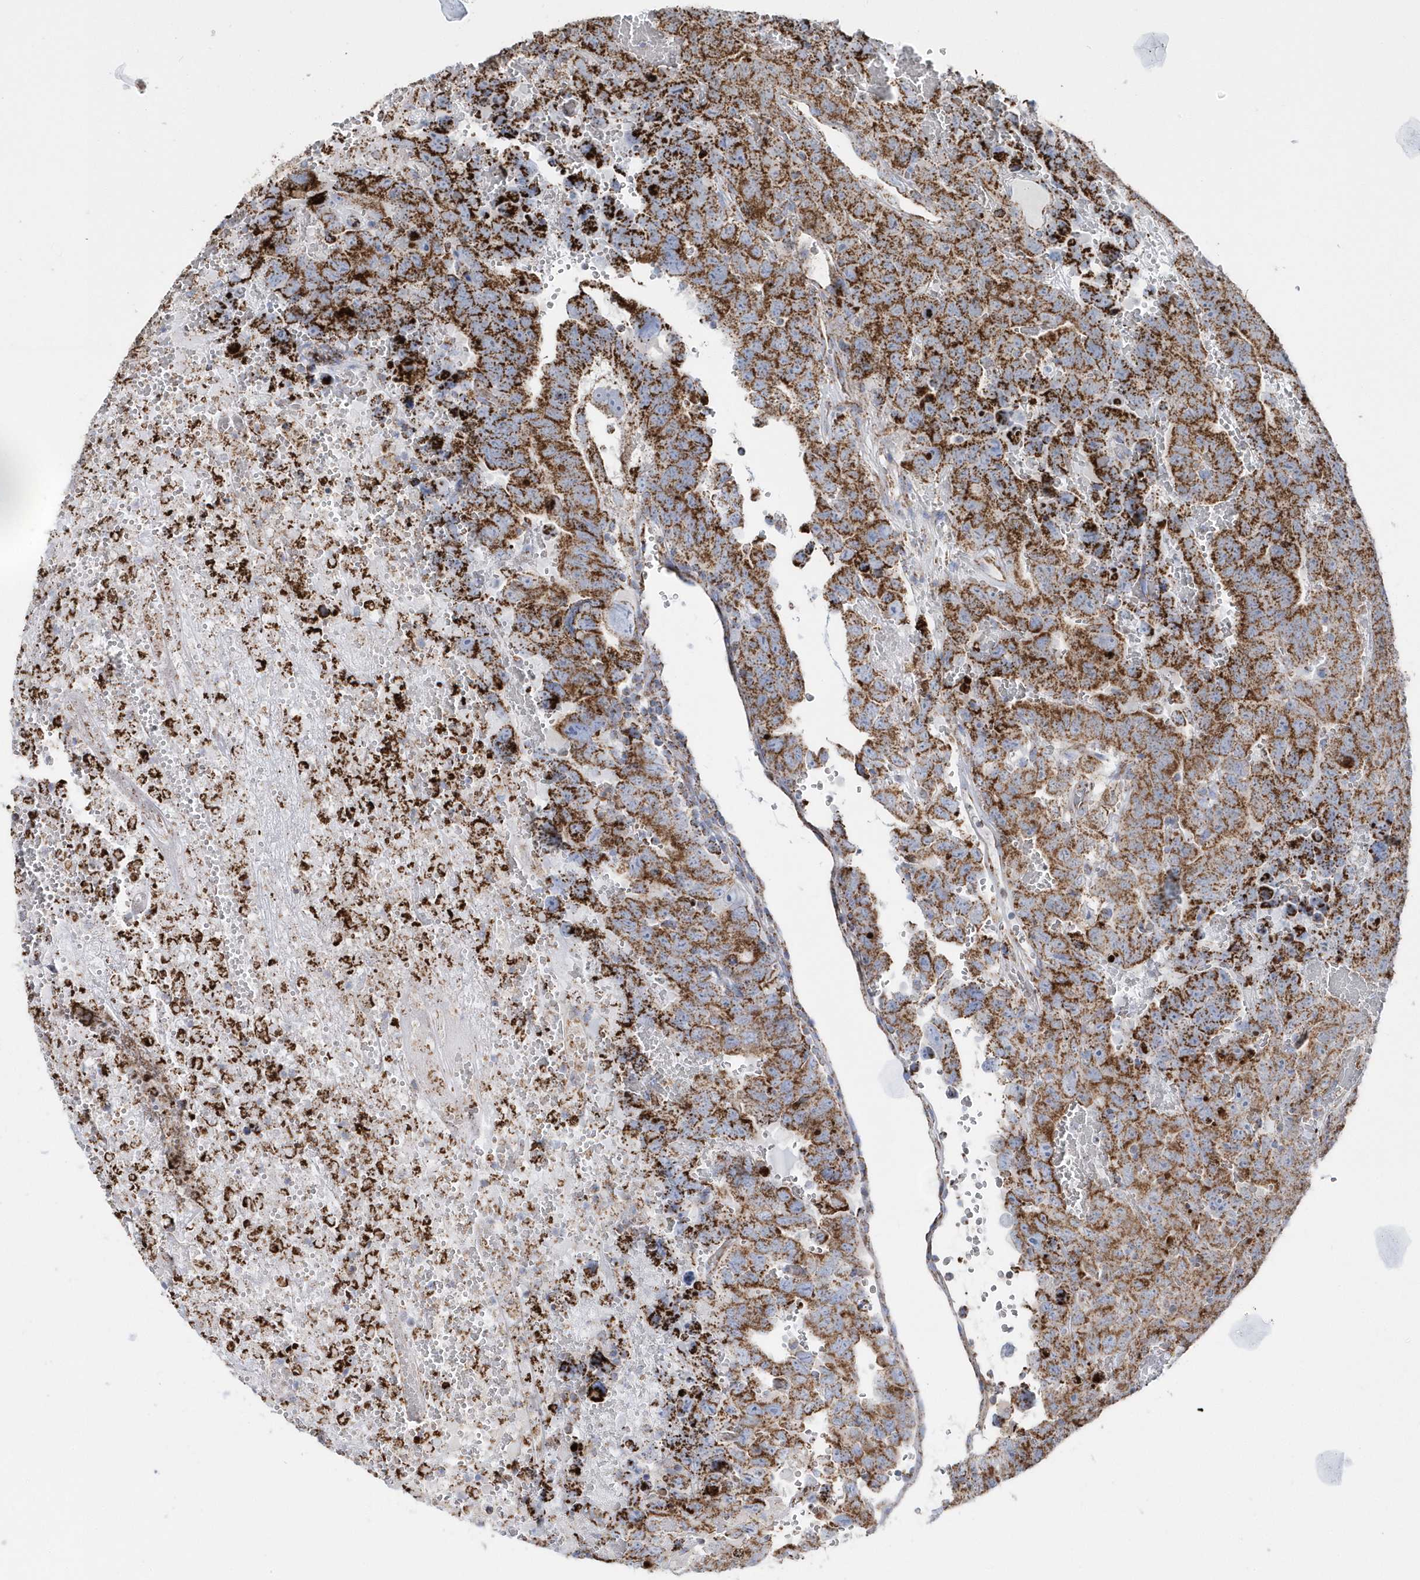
{"staining": {"intensity": "strong", "quantity": ">75%", "location": "cytoplasmic/membranous"}, "tissue": "testis cancer", "cell_type": "Tumor cells", "image_type": "cancer", "snomed": [{"axis": "morphology", "description": "Carcinoma, Embryonal, NOS"}, {"axis": "topography", "description": "Testis"}], "caption": "Brown immunohistochemical staining in human testis cancer (embryonal carcinoma) exhibits strong cytoplasmic/membranous staining in approximately >75% of tumor cells.", "gene": "TMCO6", "patient": {"sex": "male", "age": 45}}